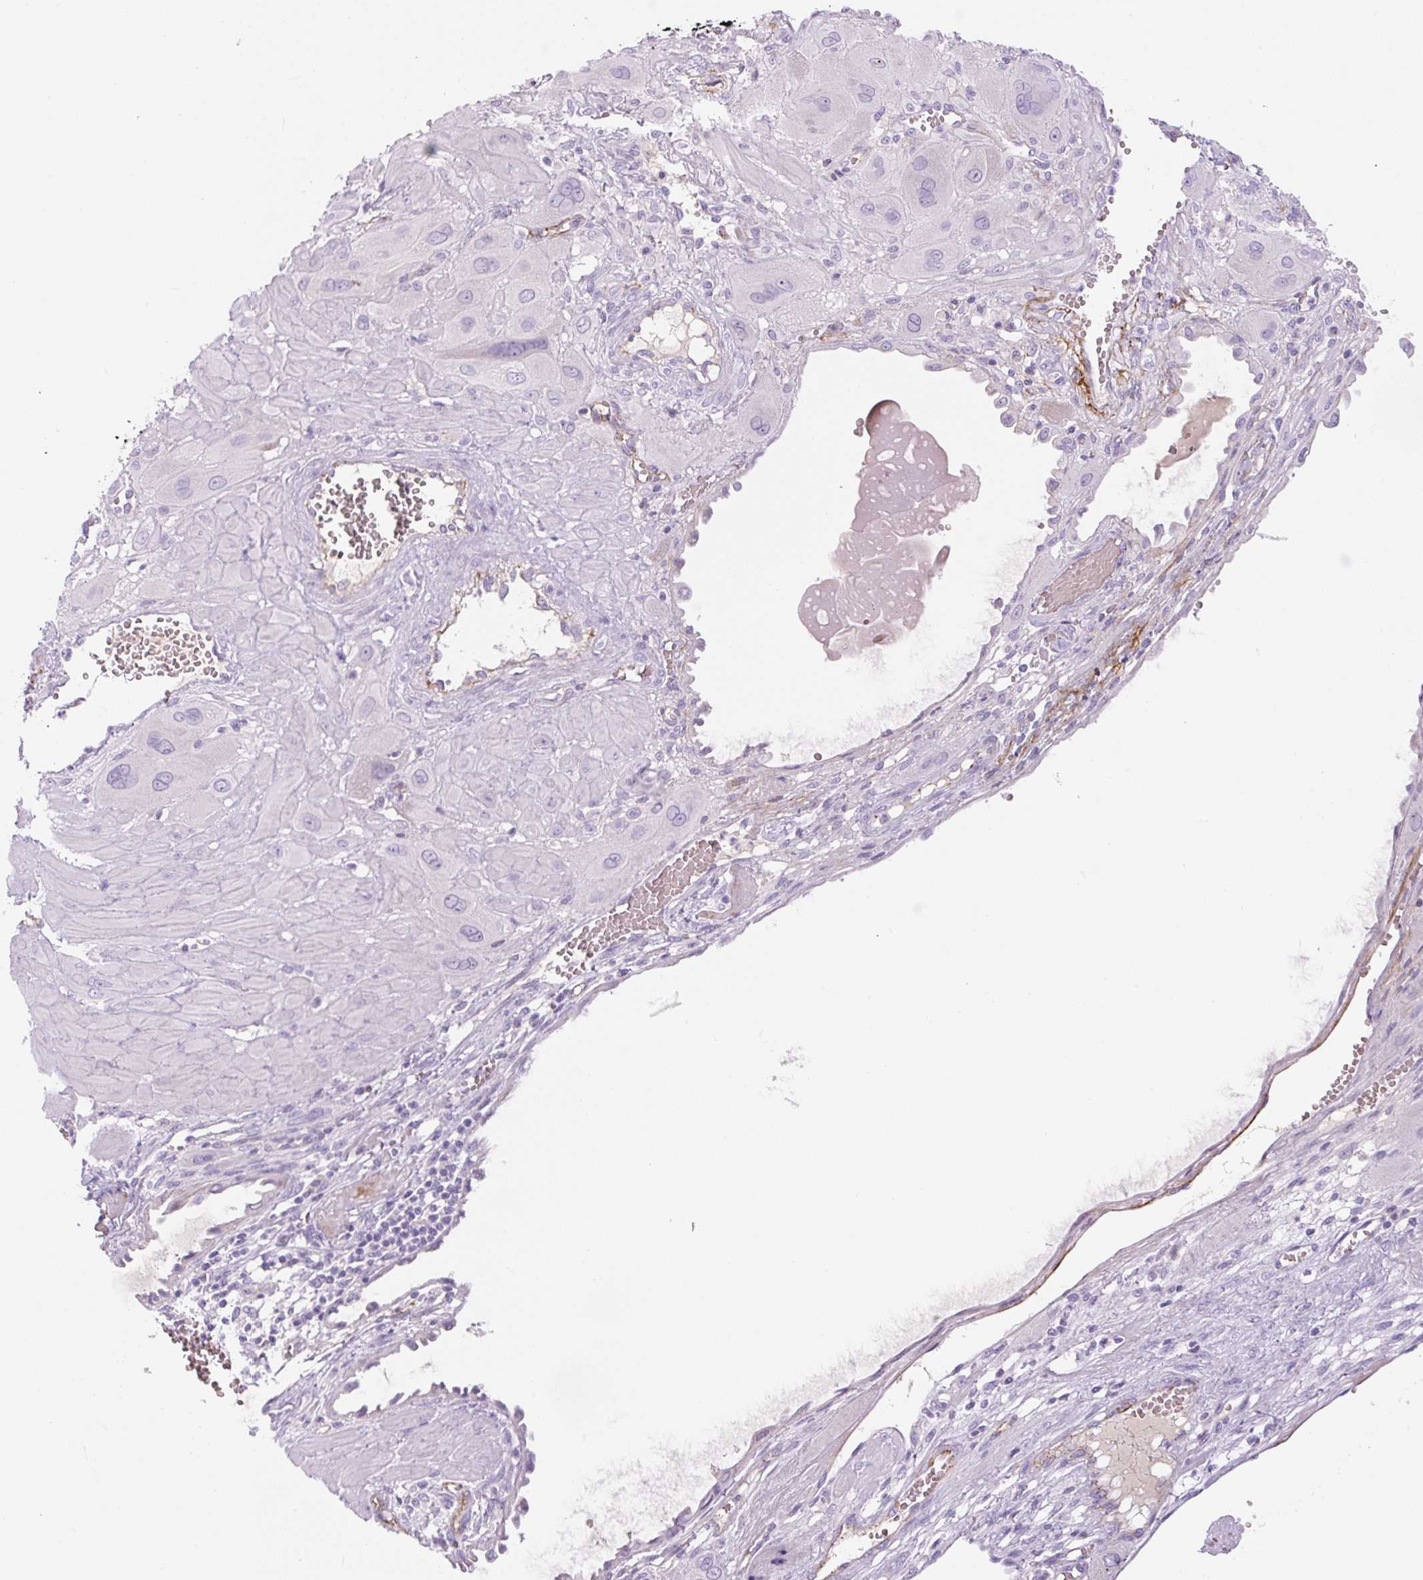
{"staining": {"intensity": "negative", "quantity": "none", "location": "none"}, "tissue": "cervical cancer", "cell_type": "Tumor cells", "image_type": "cancer", "snomed": [{"axis": "morphology", "description": "Squamous cell carcinoma, NOS"}, {"axis": "topography", "description": "Cervix"}], "caption": "High power microscopy image of an immunohistochemistry (IHC) histopathology image of cervical cancer (squamous cell carcinoma), revealing no significant staining in tumor cells.", "gene": "RSPO4", "patient": {"sex": "female", "age": 34}}